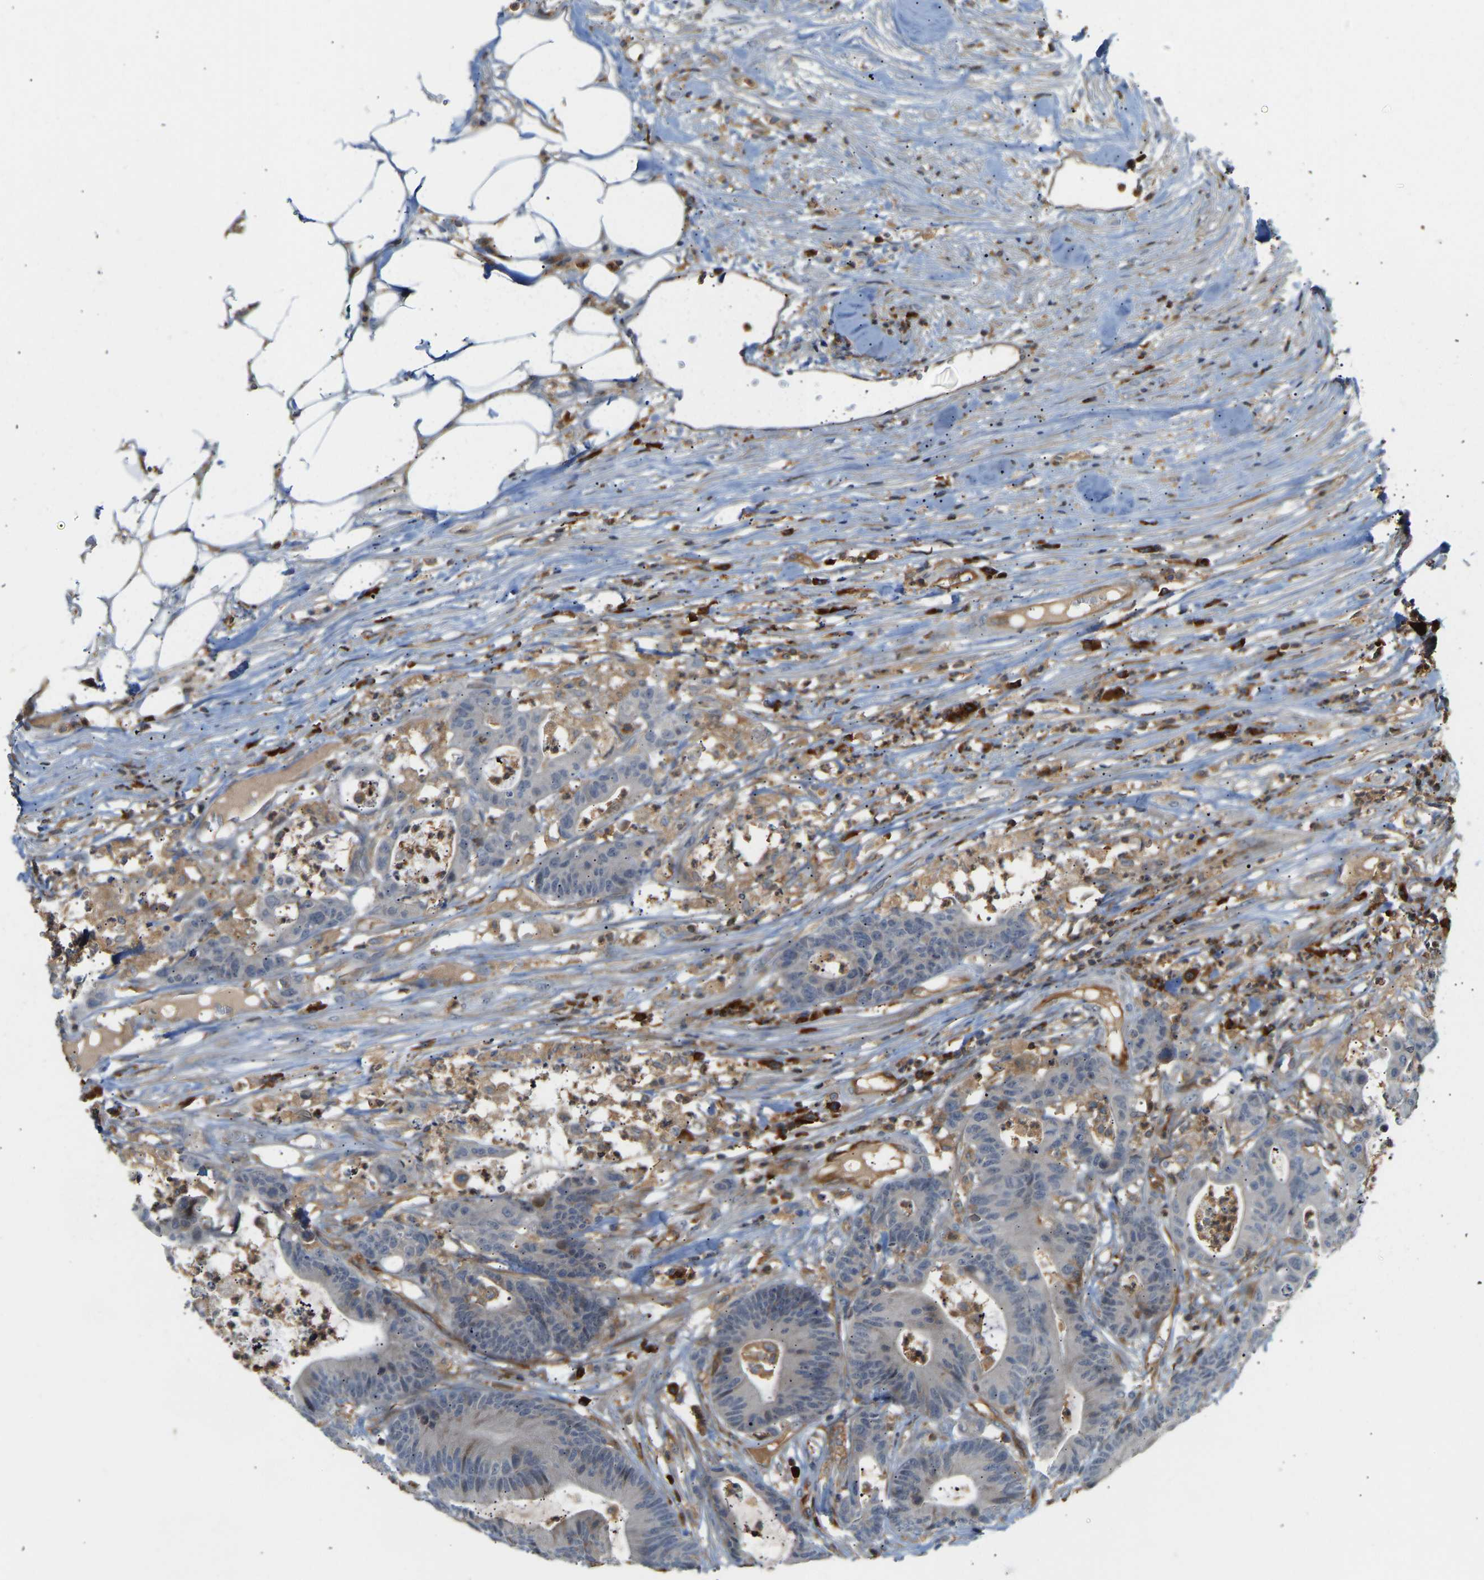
{"staining": {"intensity": "weak", "quantity": "<25%", "location": "cytoplasmic/membranous"}, "tissue": "colorectal cancer", "cell_type": "Tumor cells", "image_type": "cancer", "snomed": [{"axis": "morphology", "description": "Adenocarcinoma, NOS"}, {"axis": "topography", "description": "Colon"}], "caption": "Immunohistochemical staining of adenocarcinoma (colorectal) reveals no significant positivity in tumor cells.", "gene": "PLCG2", "patient": {"sex": "female", "age": 84}}